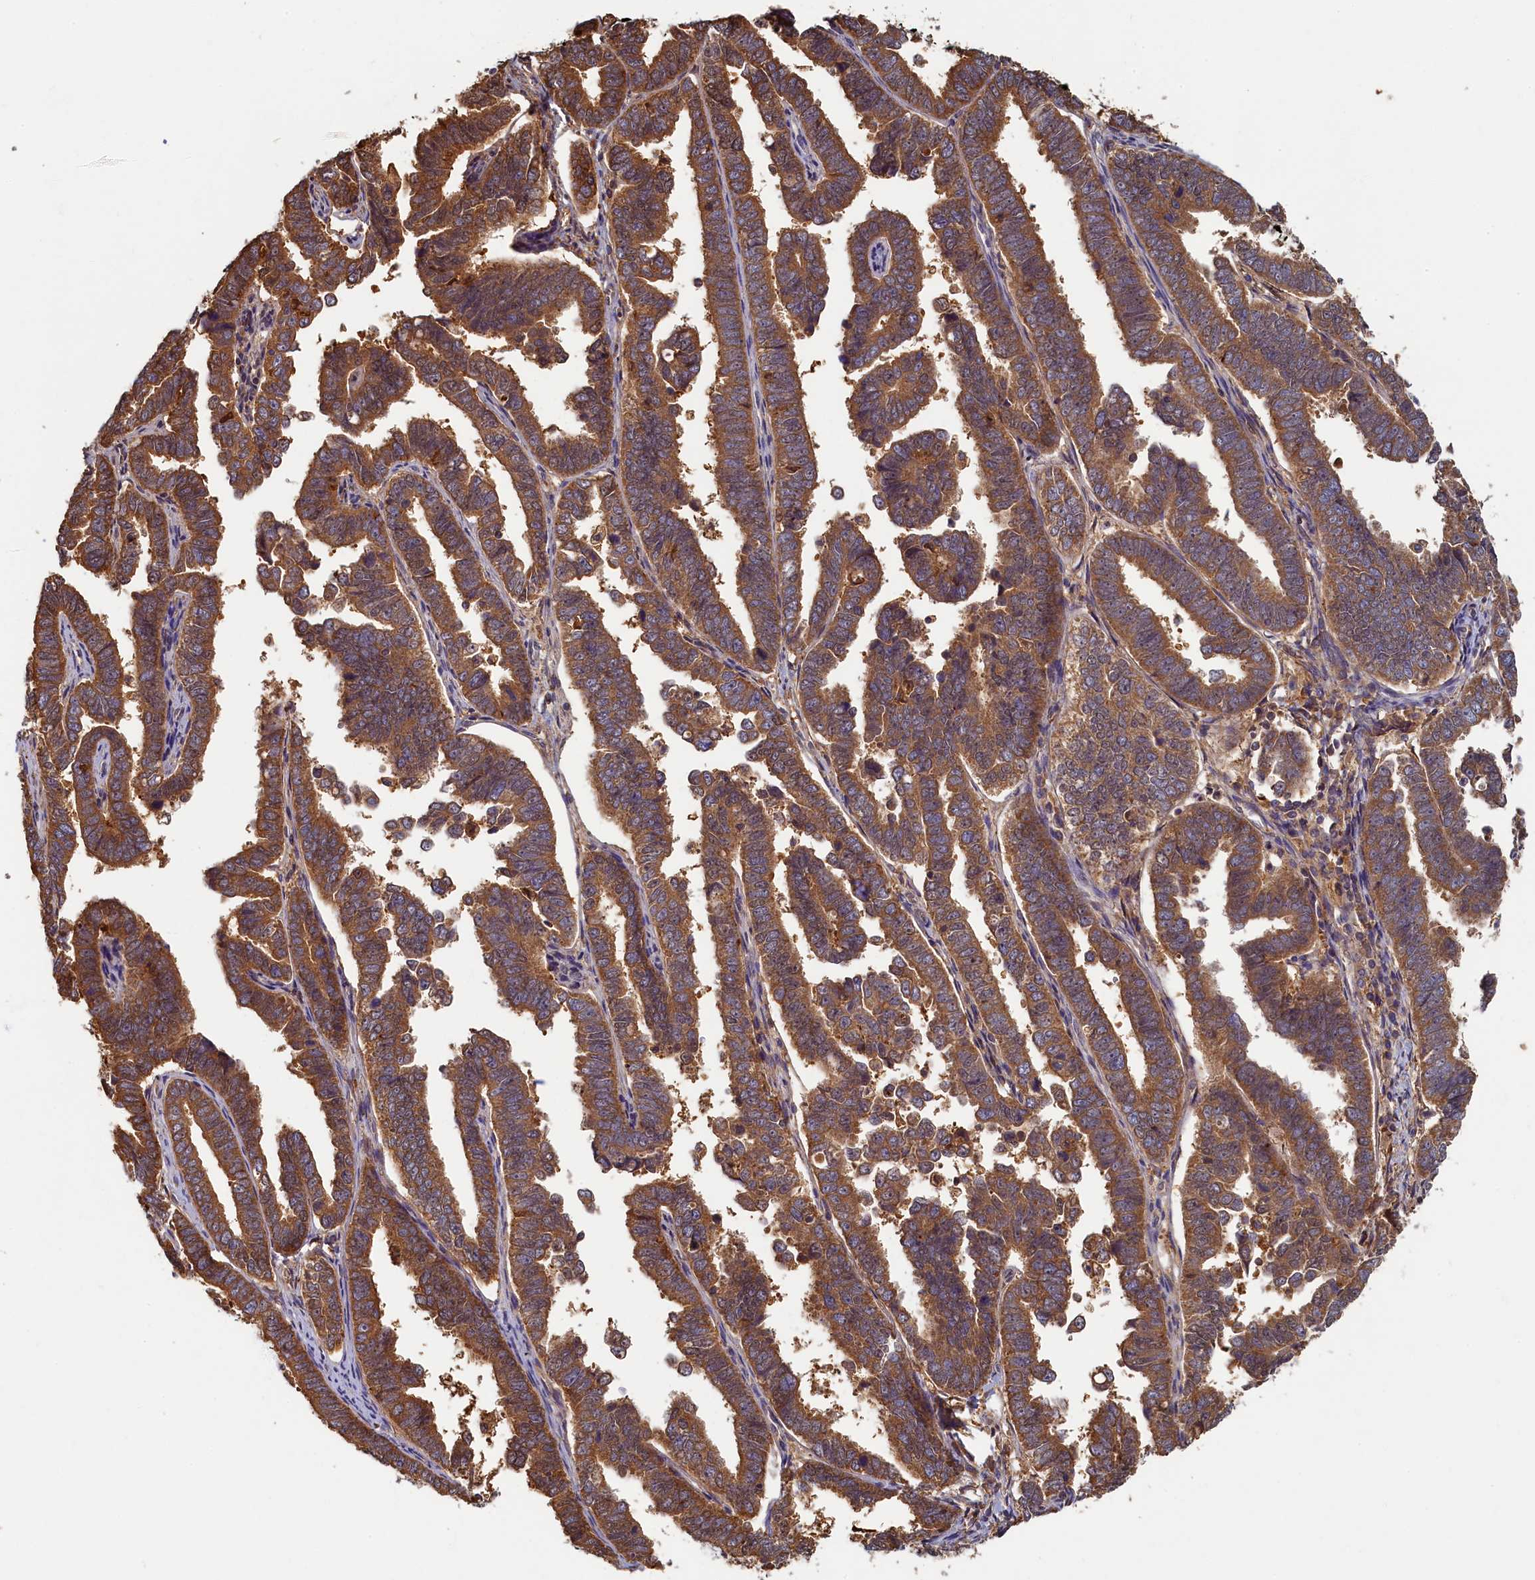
{"staining": {"intensity": "moderate", "quantity": ">75%", "location": "cytoplasmic/membranous"}, "tissue": "endometrial cancer", "cell_type": "Tumor cells", "image_type": "cancer", "snomed": [{"axis": "morphology", "description": "Adenocarcinoma, NOS"}, {"axis": "topography", "description": "Endometrium"}], "caption": "An image showing moderate cytoplasmic/membranous staining in approximately >75% of tumor cells in endometrial adenocarcinoma, as visualized by brown immunohistochemical staining.", "gene": "TIMM8B", "patient": {"sex": "female", "age": 75}}